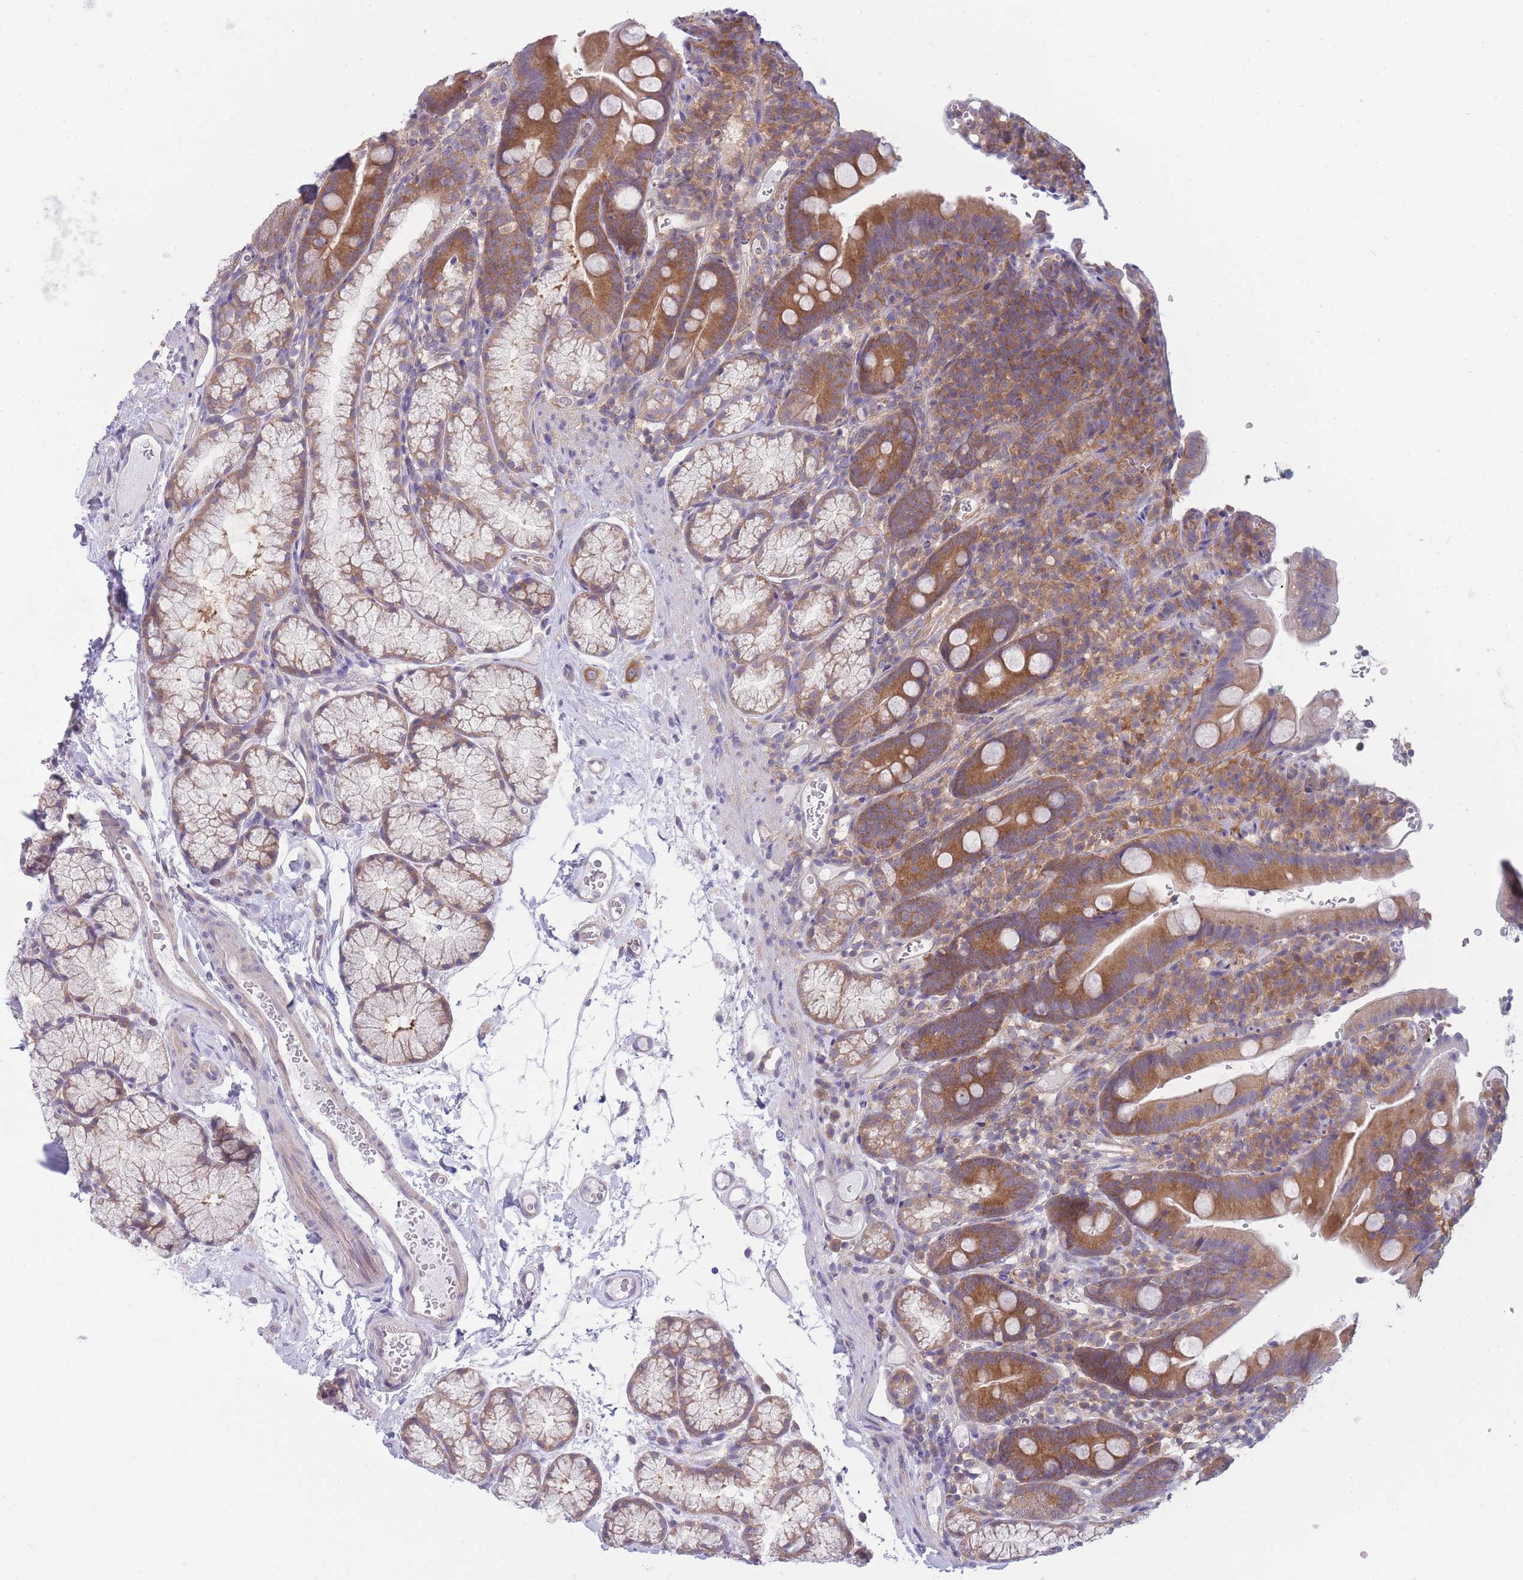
{"staining": {"intensity": "moderate", "quantity": "25%-75%", "location": "cytoplasmic/membranous"}, "tissue": "duodenum", "cell_type": "Glandular cells", "image_type": "normal", "snomed": [{"axis": "morphology", "description": "Normal tissue, NOS"}, {"axis": "topography", "description": "Duodenum"}], "caption": "An immunohistochemistry (IHC) micrograph of normal tissue is shown. Protein staining in brown shows moderate cytoplasmic/membranous positivity in duodenum within glandular cells. (Stains: DAB in brown, nuclei in blue, Microscopy: brightfield microscopy at high magnification).", "gene": "PFDN6", "patient": {"sex": "female", "age": 67}}